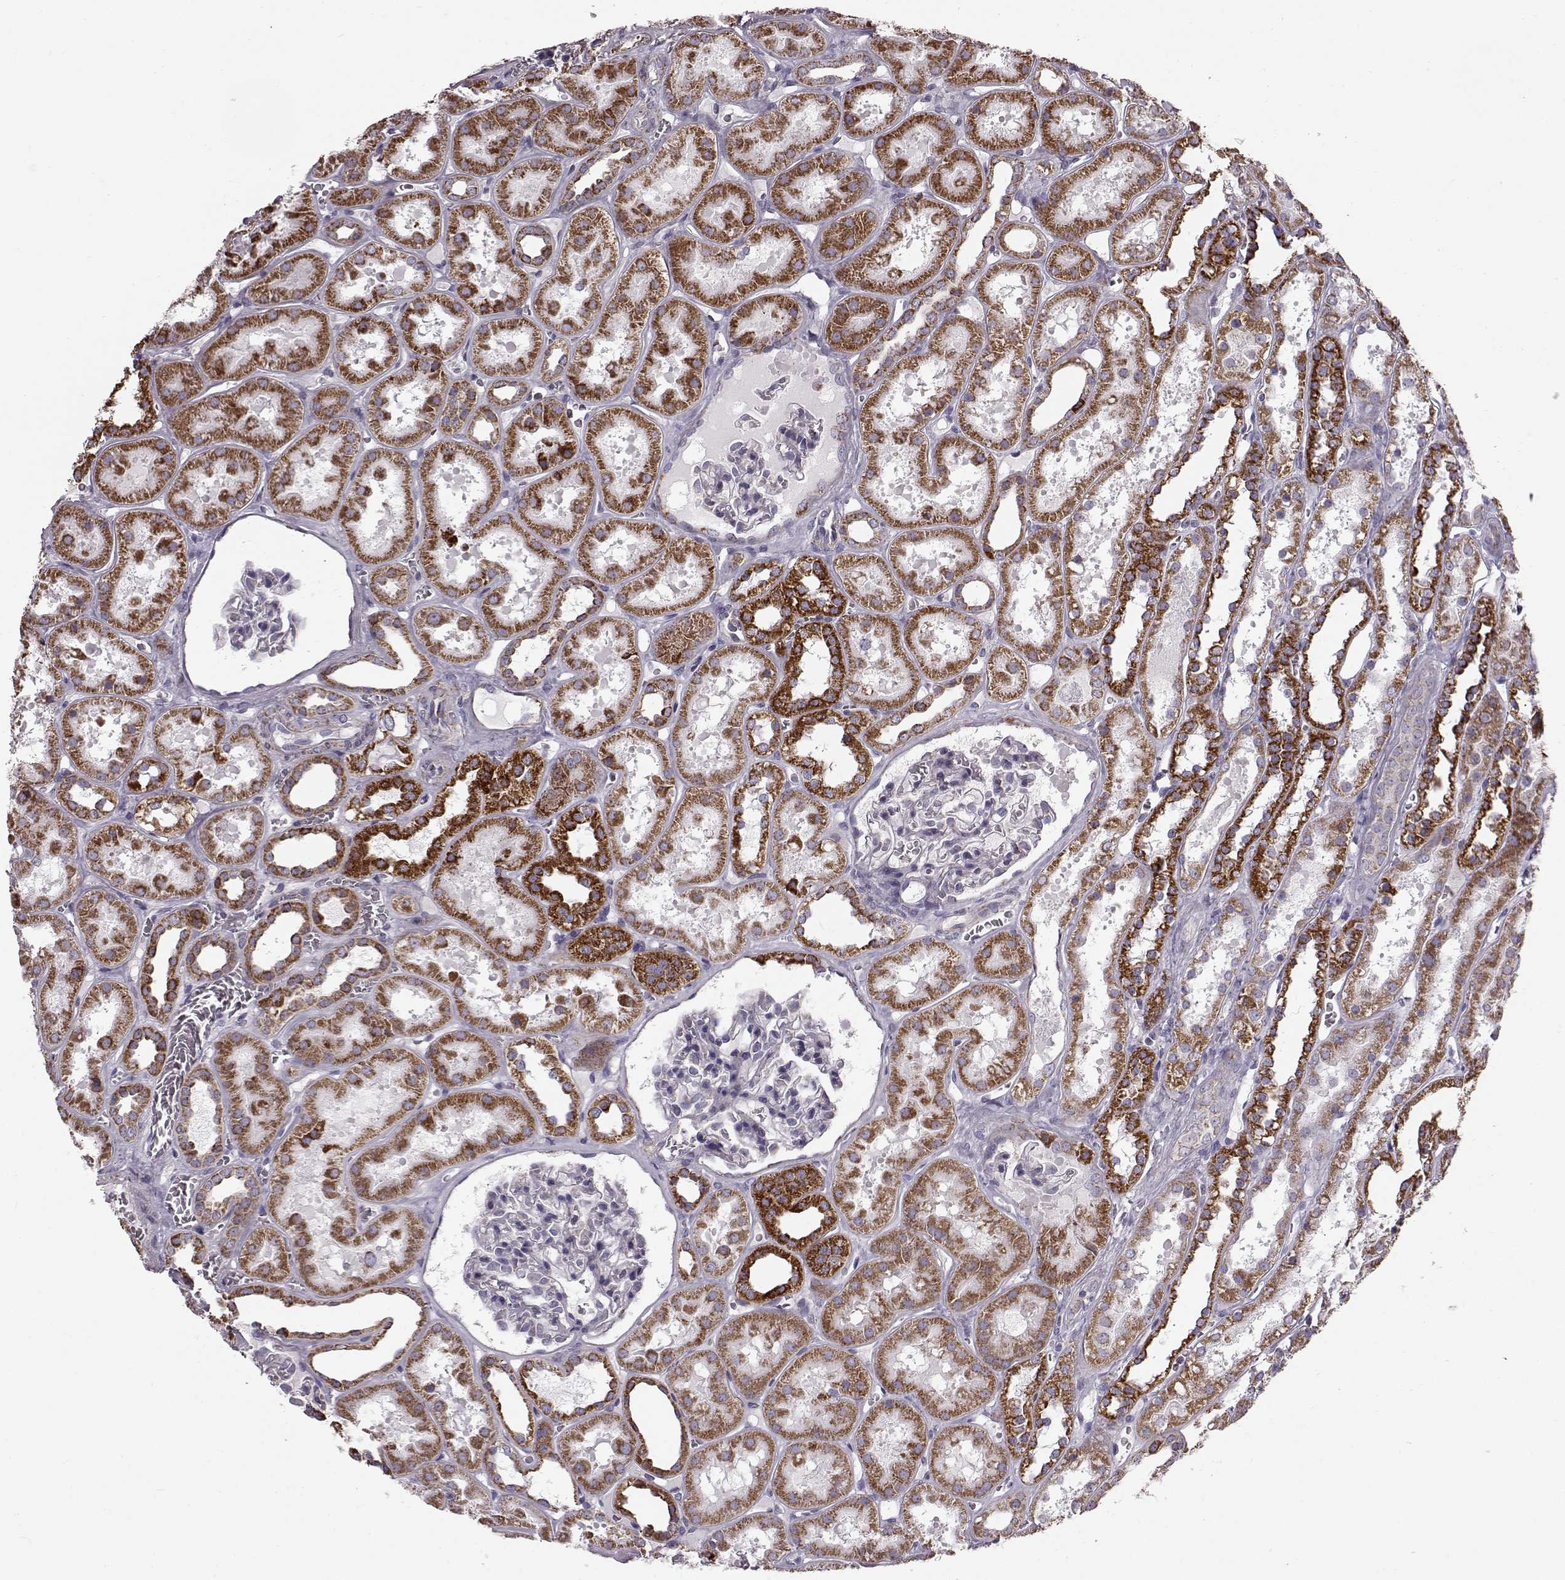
{"staining": {"intensity": "negative", "quantity": "none", "location": "none"}, "tissue": "kidney", "cell_type": "Cells in glomeruli", "image_type": "normal", "snomed": [{"axis": "morphology", "description": "Normal tissue, NOS"}, {"axis": "topography", "description": "Kidney"}], "caption": "High magnification brightfield microscopy of normal kidney stained with DAB (3,3'-diaminobenzidine) (brown) and counterstained with hematoxylin (blue): cells in glomeruli show no significant staining. (DAB (3,3'-diaminobenzidine) IHC with hematoxylin counter stain).", "gene": "ATP5MF", "patient": {"sex": "female", "age": 41}}